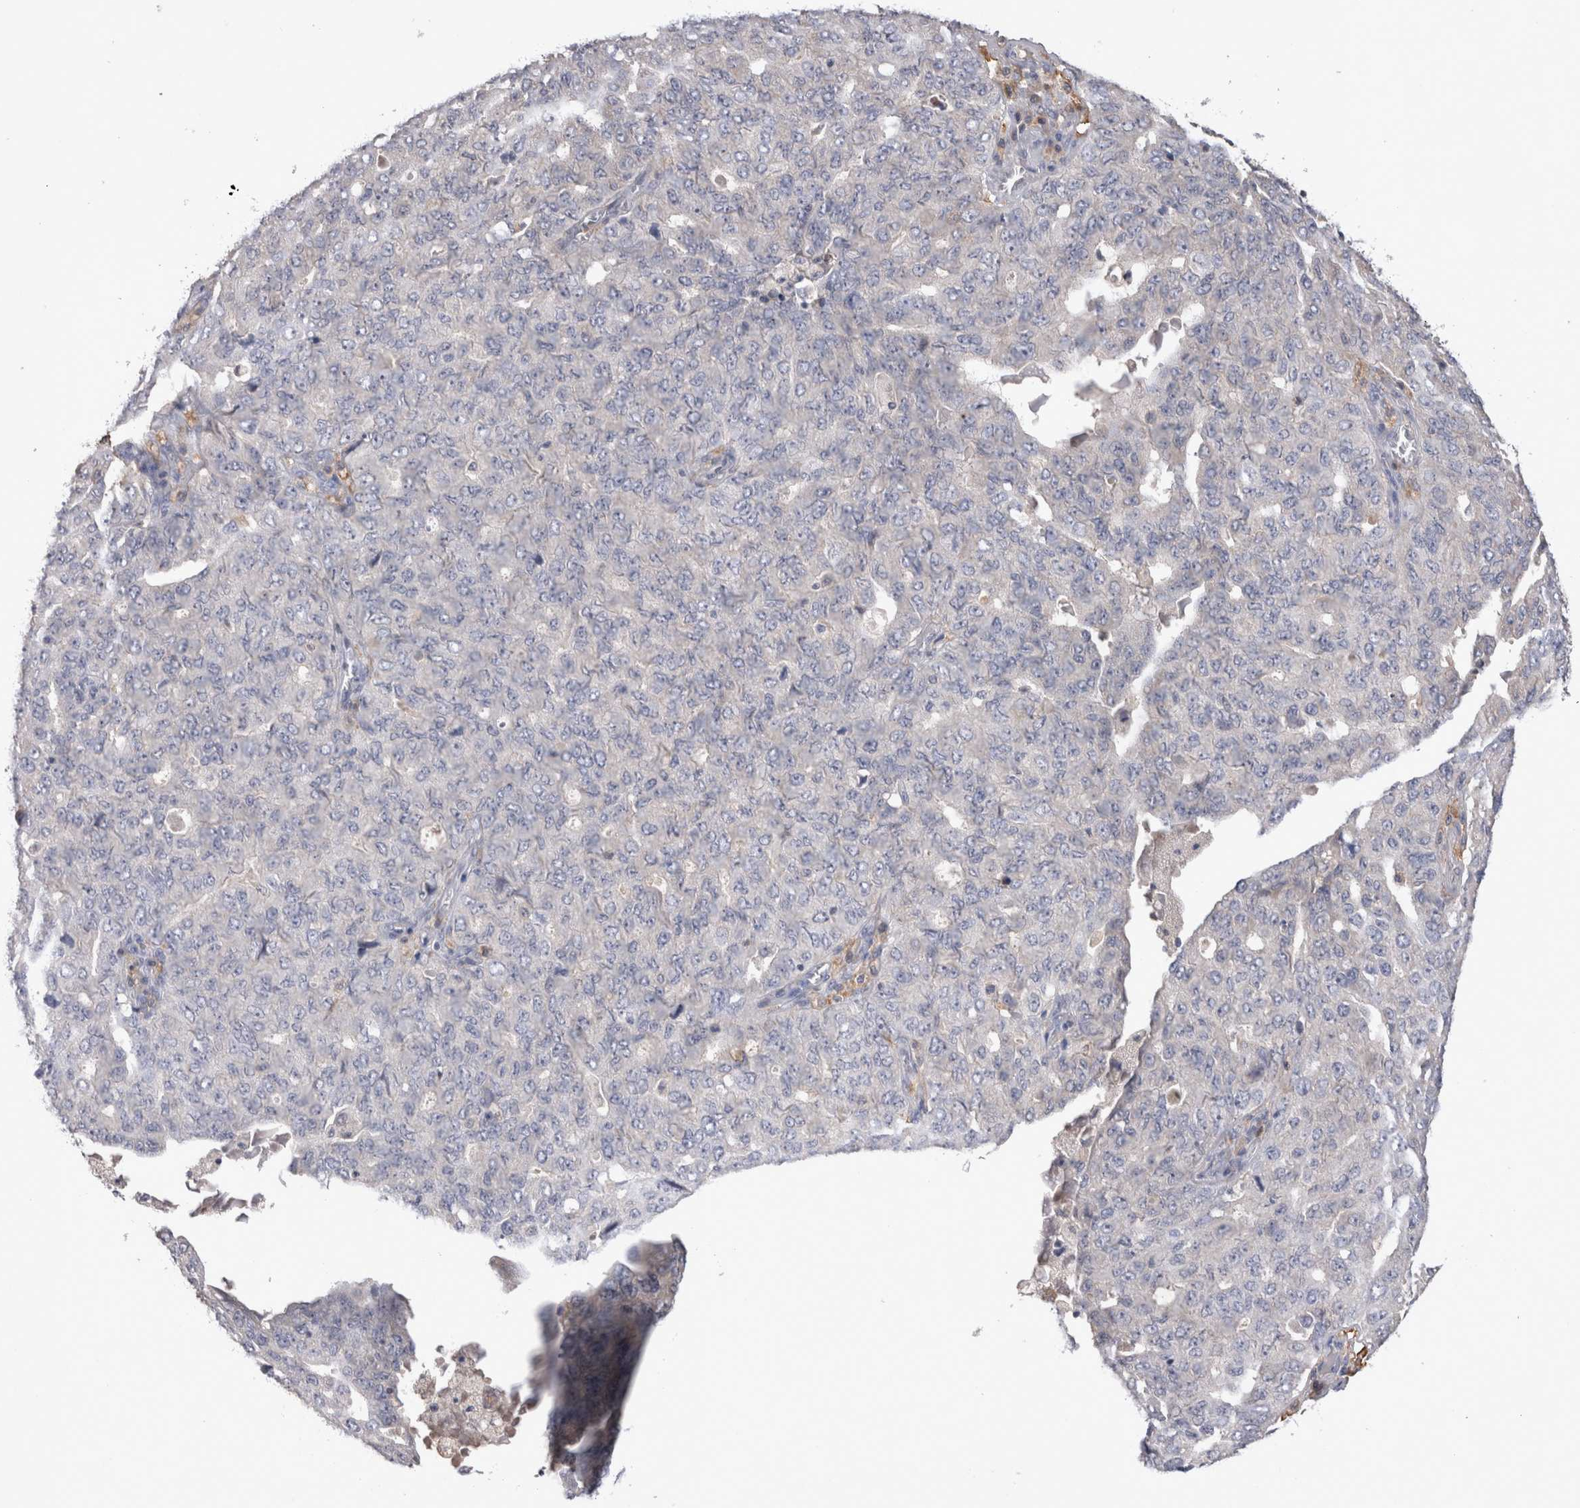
{"staining": {"intensity": "negative", "quantity": "none", "location": "none"}, "tissue": "ovarian cancer", "cell_type": "Tumor cells", "image_type": "cancer", "snomed": [{"axis": "morphology", "description": "Carcinoma, endometroid"}, {"axis": "topography", "description": "Ovary"}], "caption": "A histopathology image of ovarian cancer stained for a protein reveals no brown staining in tumor cells.", "gene": "VSIG4", "patient": {"sex": "female", "age": 62}}